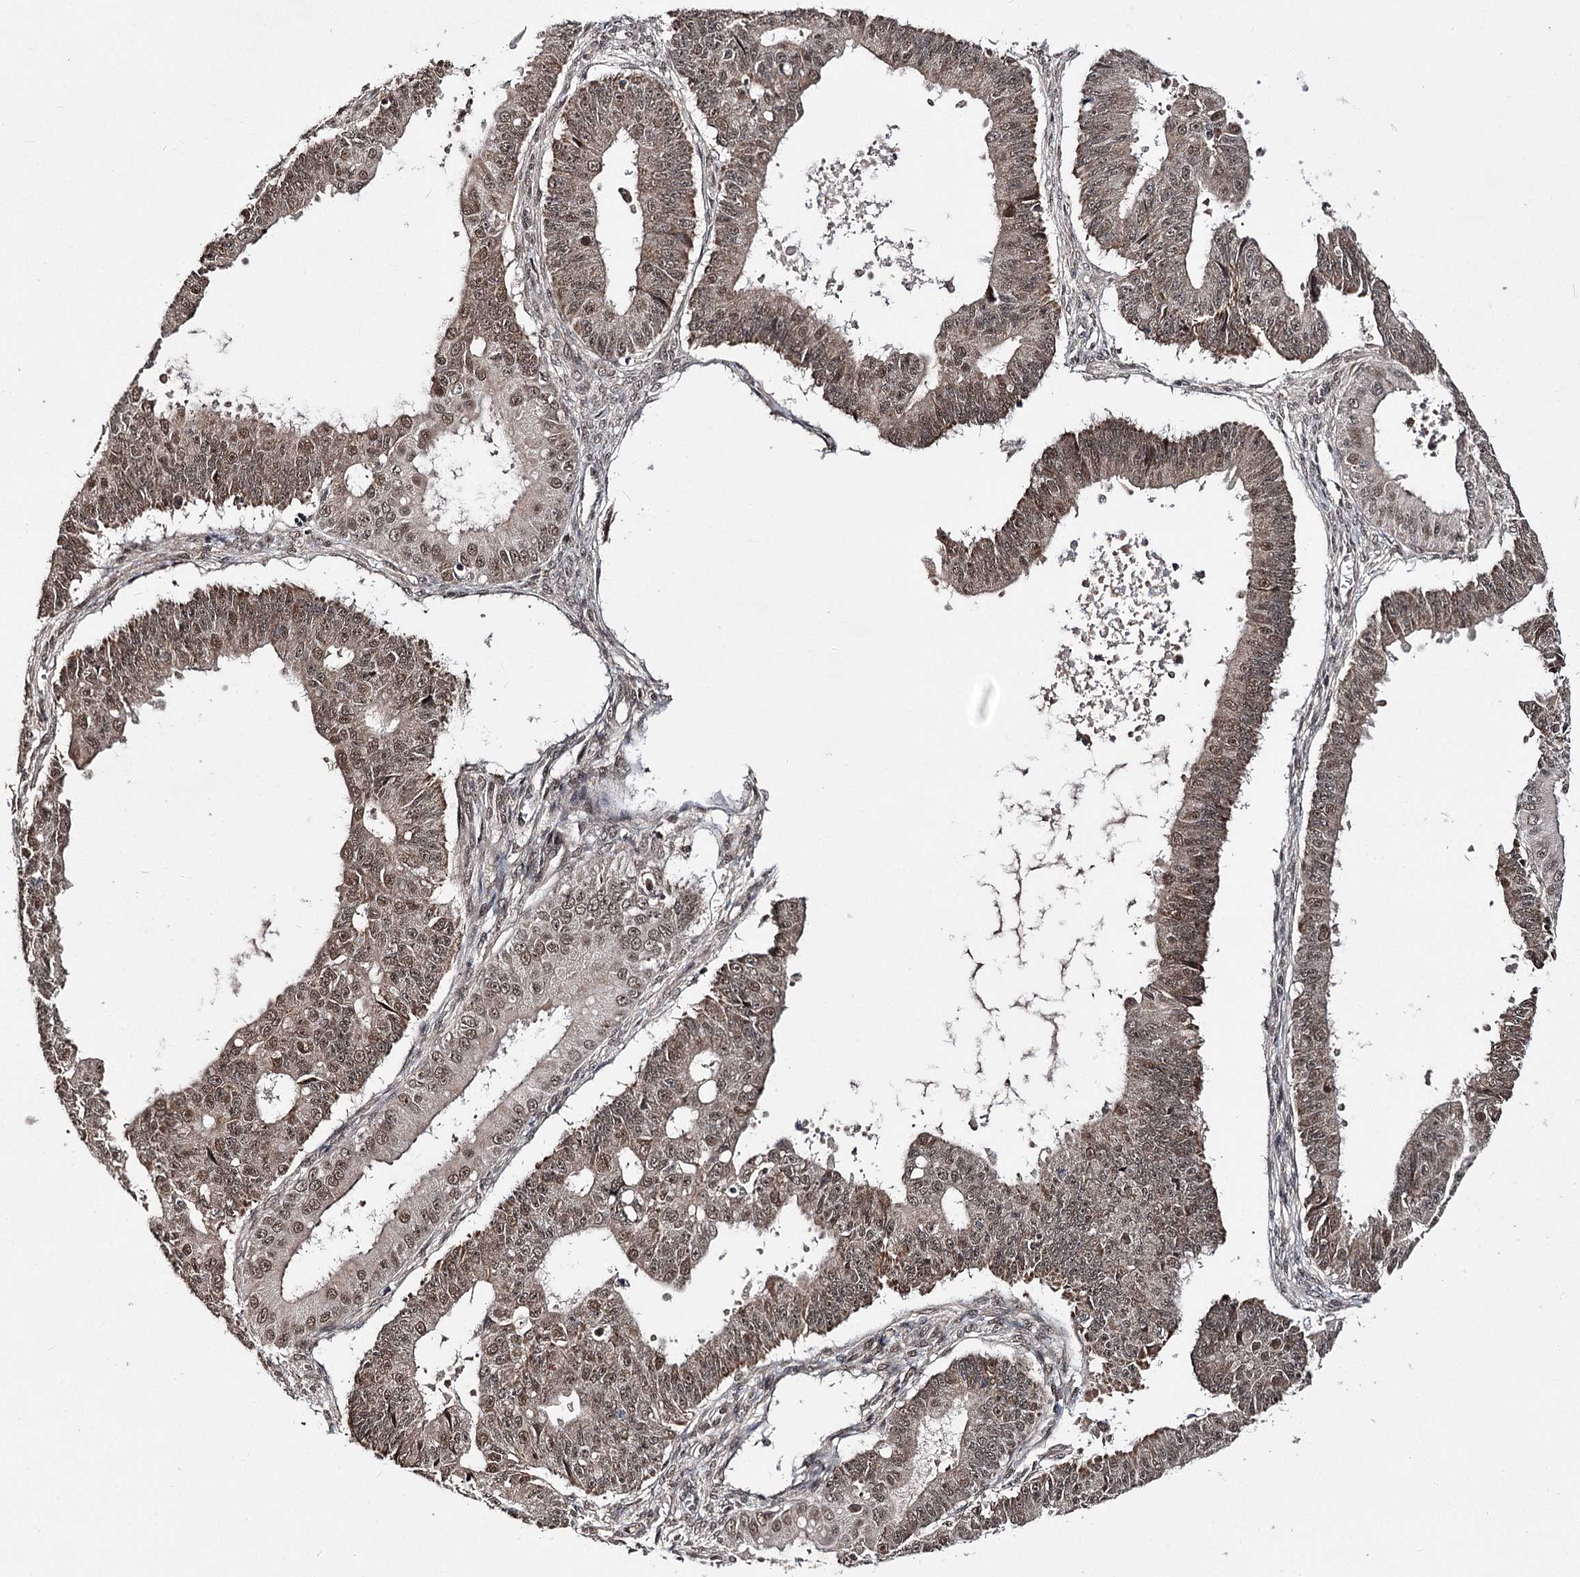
{"staining": {"intensity": "weak", "quantity": ">75%", "location": "cytoplasmic/membranous,nuclear"}, "tissue": "ovarian cancer", "cell_type": "Tumor cells", "image_type": "cancer", "snomed": [{"axis": "morphology", "description": "Carcinoma, endometroid"}, {"axis": "topography", "description": "Appendix"}, {"axis": "topography", "description": "Ovary"}], "caption": "DAB immunohistochemical staining of human ovarian cancer demonstrates weak cytoplasmic/membranous and nuclear protein positivity in approximately >75% of tumor cells.", "gene": "FAM53B", "patient": {"sex": "female", "age": 42}}